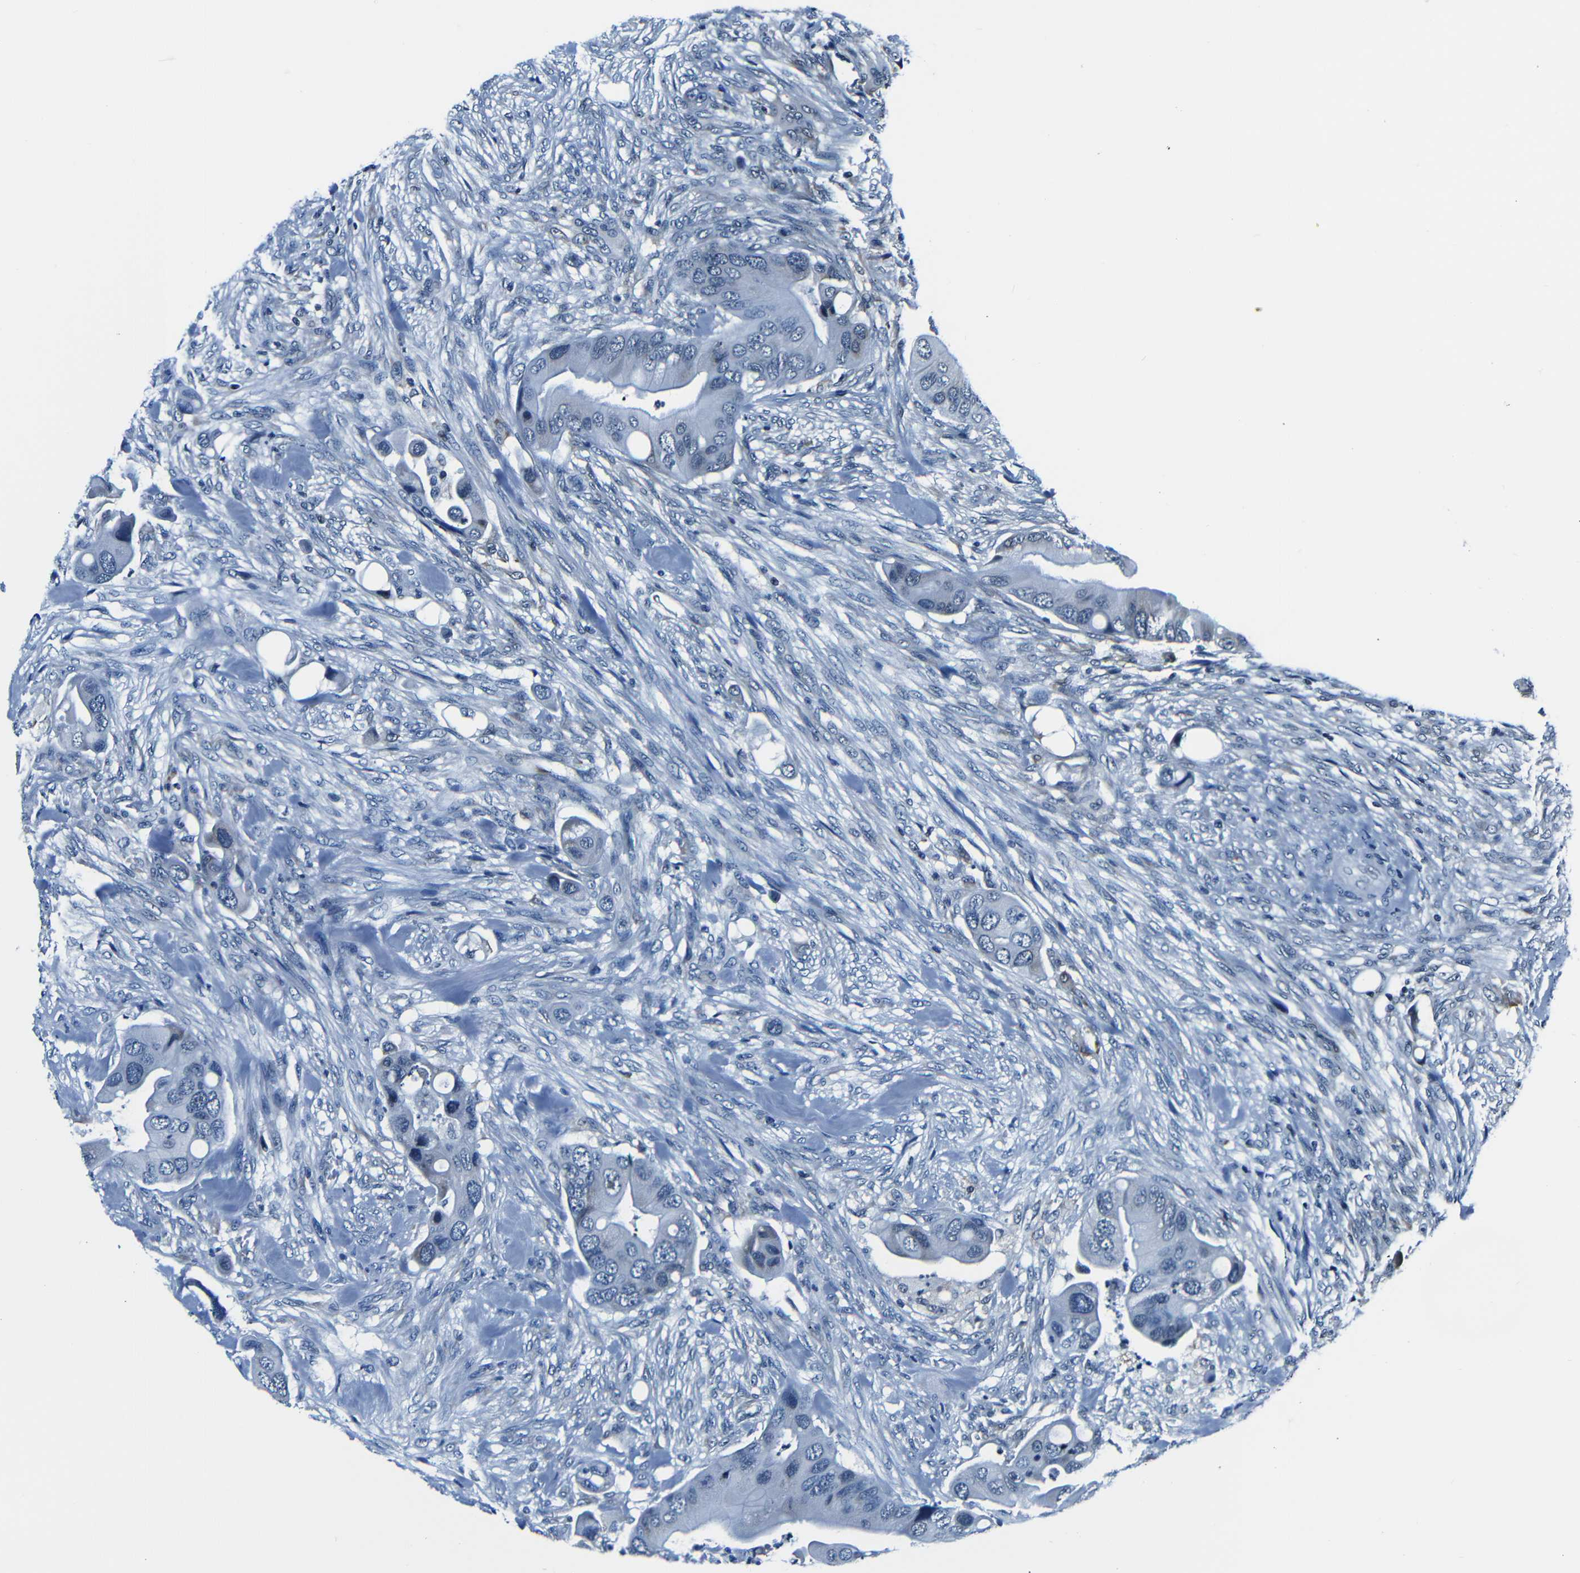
{"staining": {"intensity": "moderate", "quantity": "<25%", "location": "cytoplasmic/membranous"}, "tissue": "colorectal cancer", "cell_type": "Tumor cells", "image_type": "cancer", "snomed": [{"axis": "morphology", "description": "Adenocarcinoma, NOS"}, {"axis": "topography", "description": "Rectum"}], "caption": "IHC of human colorectal cancer displays low levels of moderate cytoplasmic/membranous positivity in approximately <25% of tumor cells. (brown staining indicates protein expression, while blue staining denotes nuclei).", "gene": "NCBP3", "patient": {"sex": "female", "age": 57}}